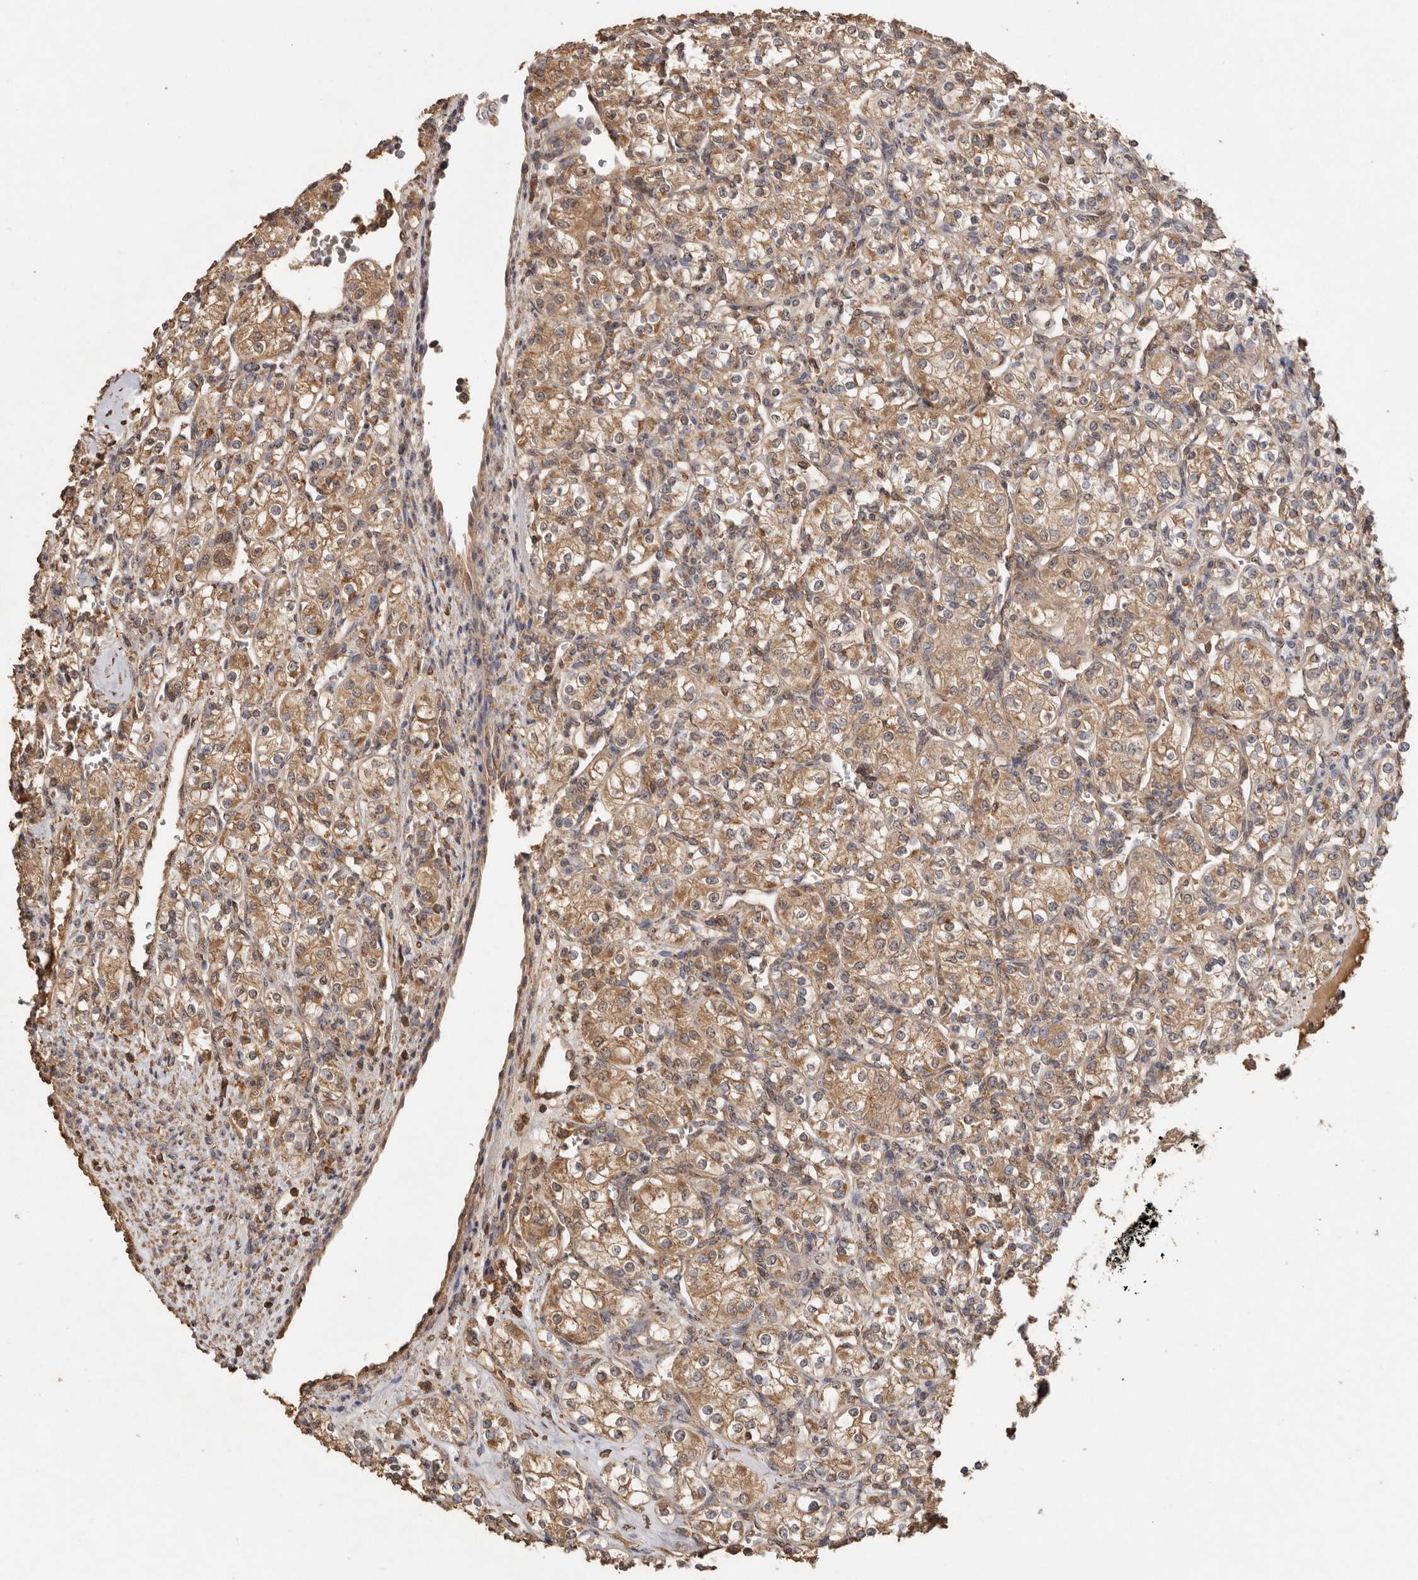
{"staining": {"intensity": "moderate", "quantity": ">75%", "location": "cytoplasmic/membranous"}, "tissue": "renal cancer", "cell_type": "Tumor cells", "image_type": "cancer", "snomed": [{"axis": "morphology", "description": "Adenocarcinoma, NOS"}, {"axis": "topography", "description": "Kidney"}], "caption": "Tumor cells show moderate cytoplasmic/membranous expression in about >75% of cells in renal cancer.", "gene": "RWDD1", "patient": {"sex": "male", "age": 77}}